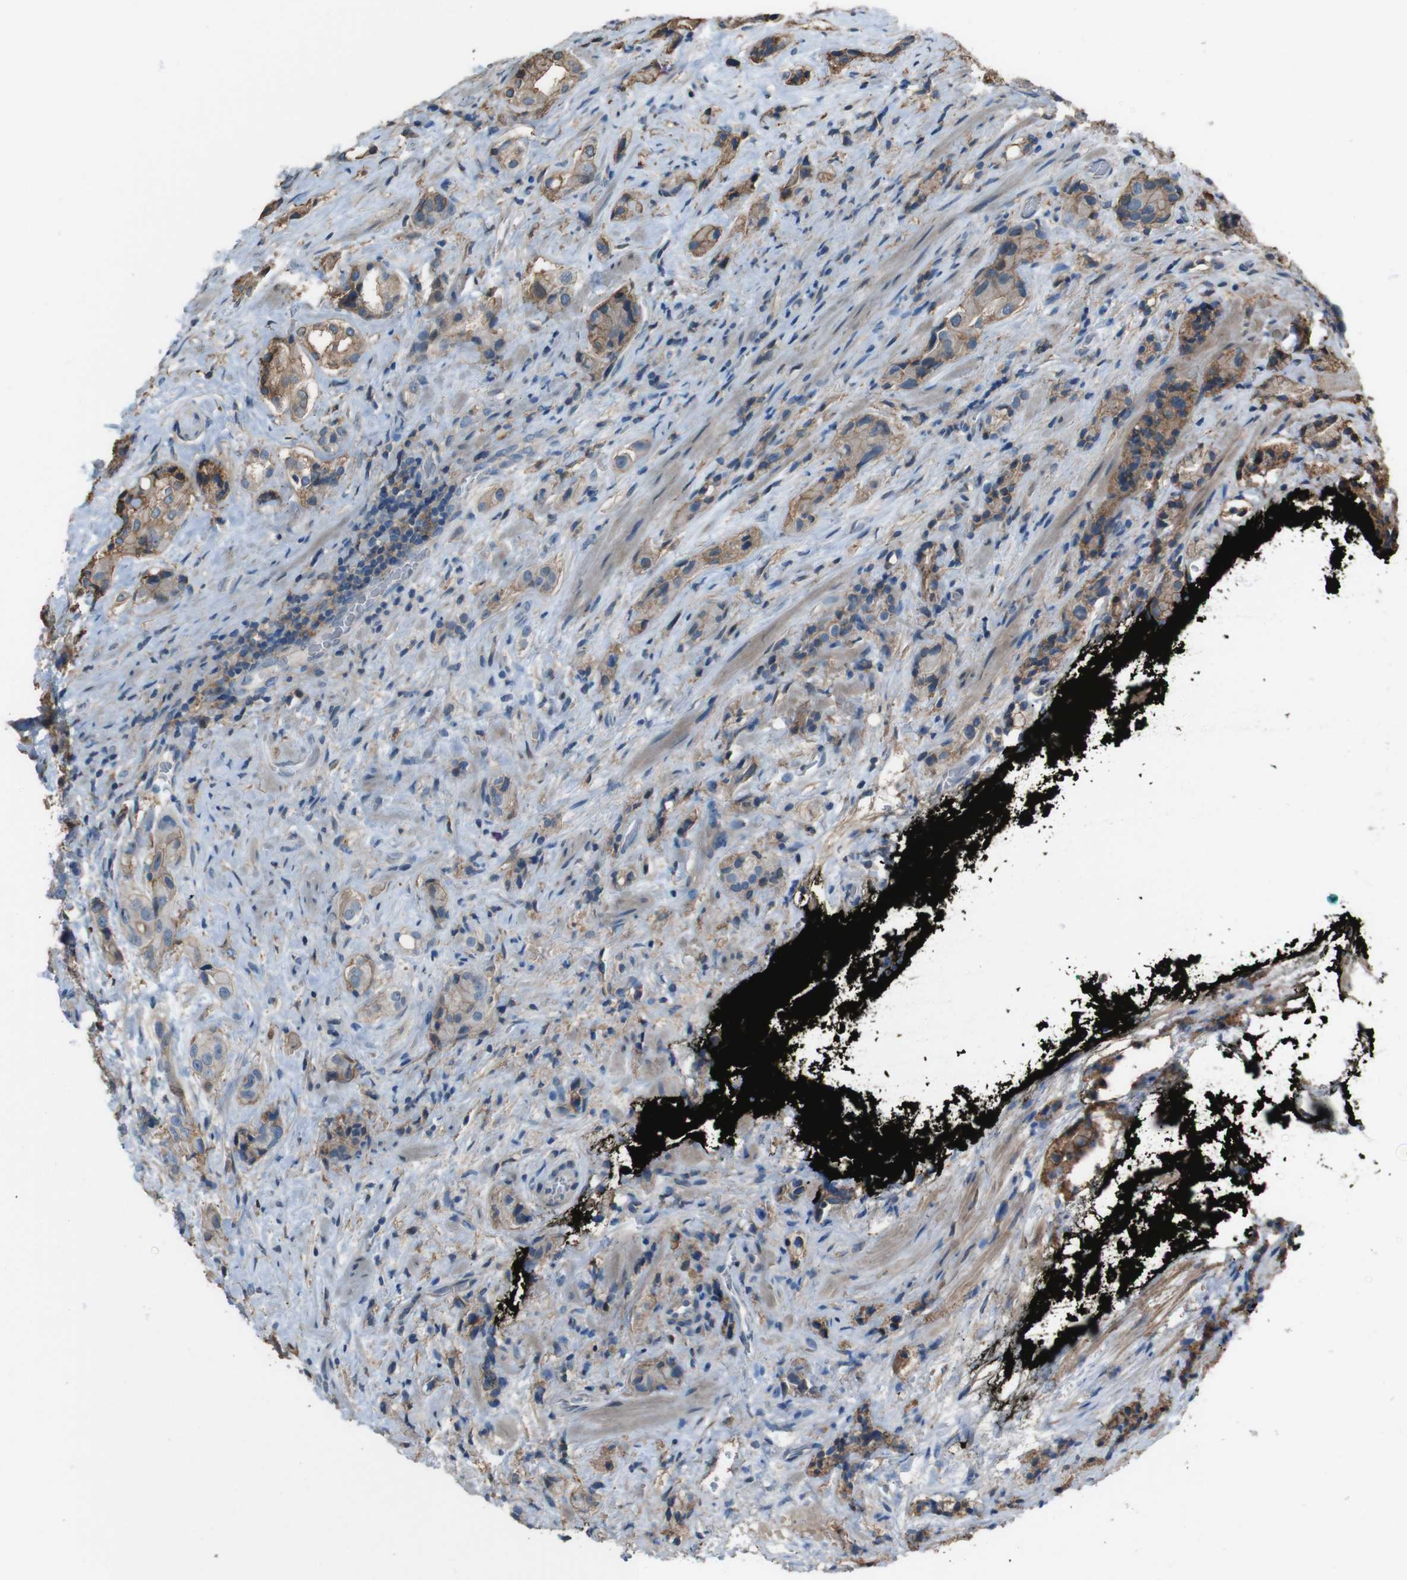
{"staining": {"intensity": "moderate", "quantity": "25%-75%", "location": "cytoplasmic/membranous"}, "tissue": "prostate cancer", "cell_type": "Tumor cells", "image_type": "cancer", "snomed": [{"axis": "morphology", "description": "Adenocarcinoma, High grade"}, {"axis": "topography", "description": "Prostate"}], "caption": "This is a photomicrograph of immunohistochemistry (IHC) staining of prostate cancer, which shows moderate positivity in the cytoplasmic/membranous of tumor cells.", "gene": "ATP2B1", "patient": {"sex": "male", "age": 71}}